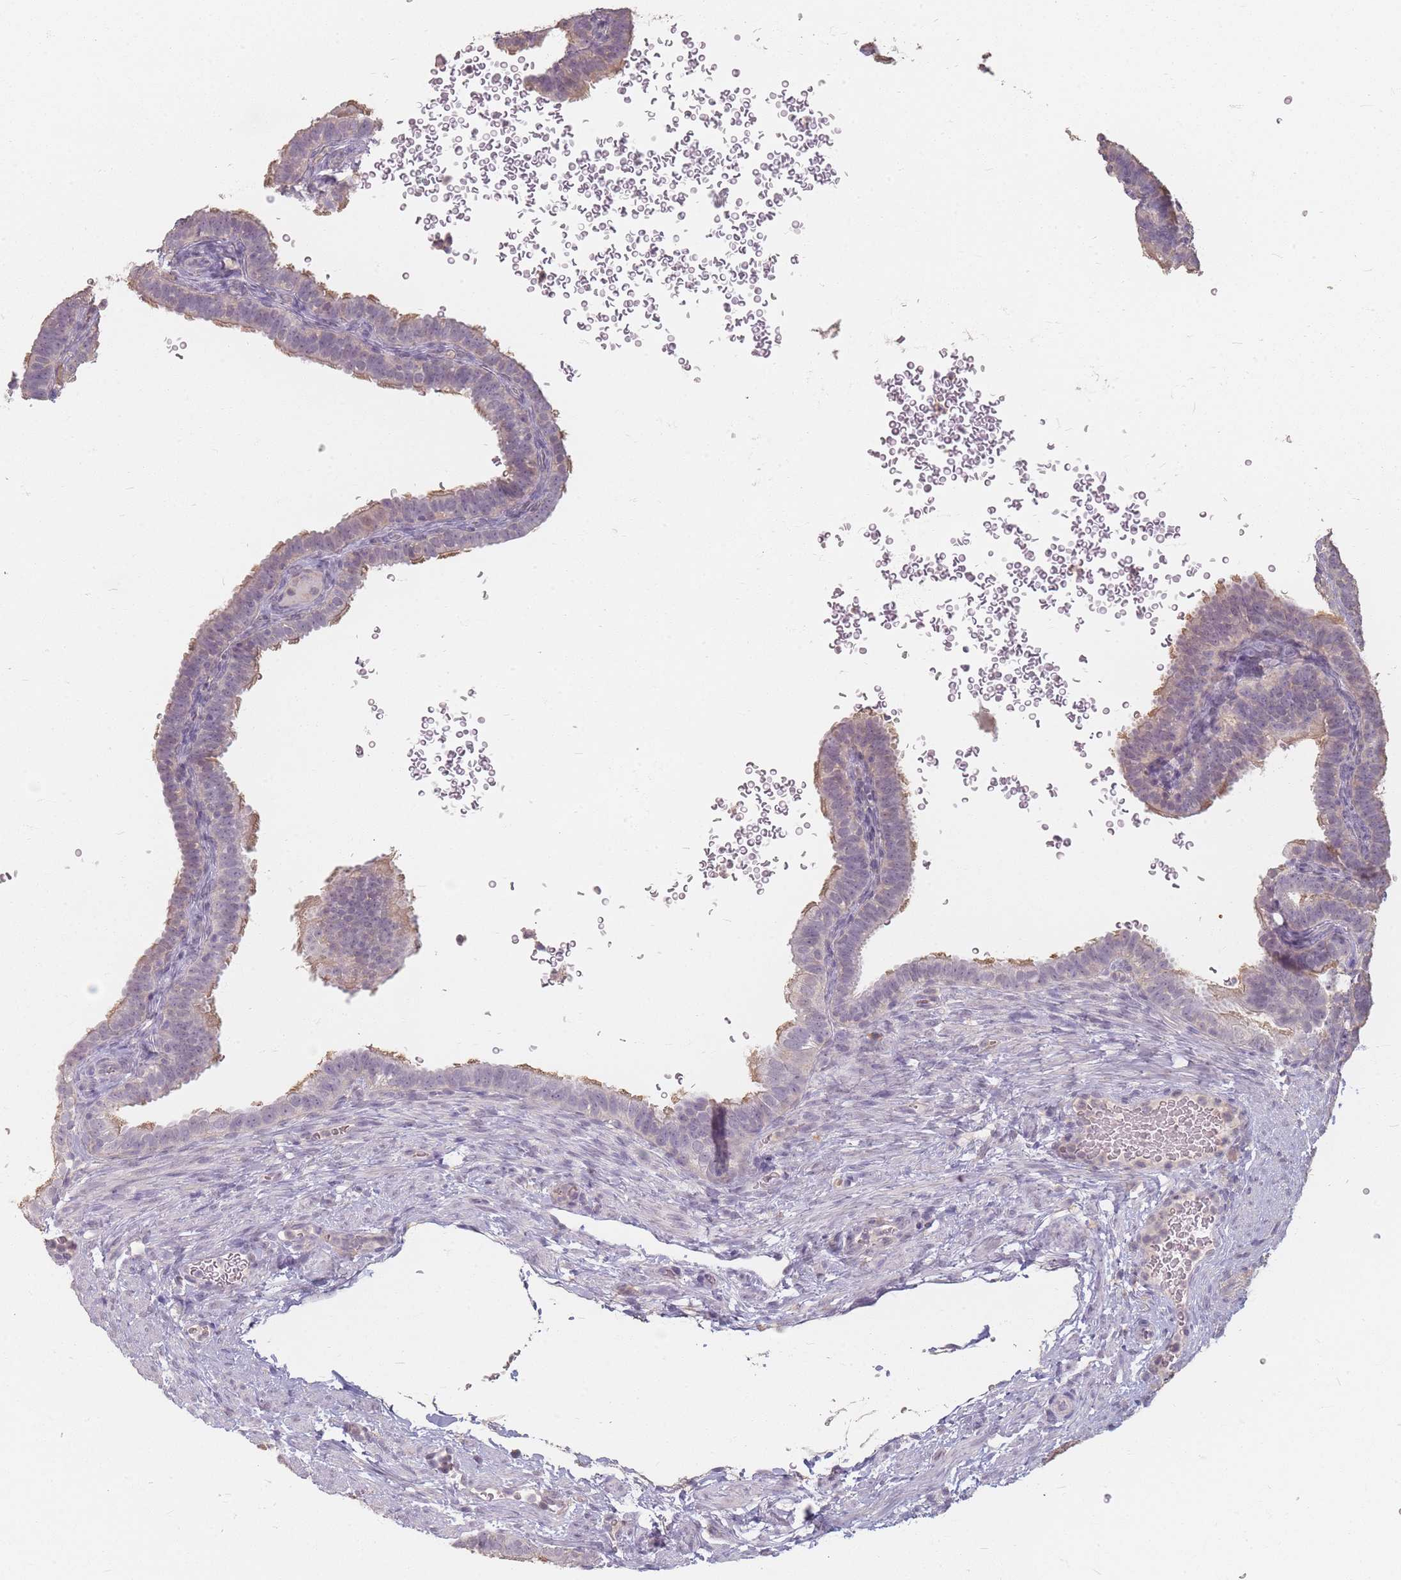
{"staining": {"intensity": "negative", "quantity": "none", "location": "none"}, "tissue": "fallopian tube", "cell_type": "Glandular cells", "image_type": "normal", "snomed": [{"axis": "morphology", "description": "Normal tissue, NOS"}, {"axis": "topography", "description": "Fallopian tube"}], "caption": "Immunohistochemistry of benign fallopian tube demonstrates no positivity in glandular cells. The staining was performed using DAB (3,3'-diaminobenzidine) to visualize the protein expression in brown, while the nuclei were stained in blue with hematoxylin (Magnification: 20x).", "gene": "RFTN1", "patient": {"sex": "female", "age": 41}}